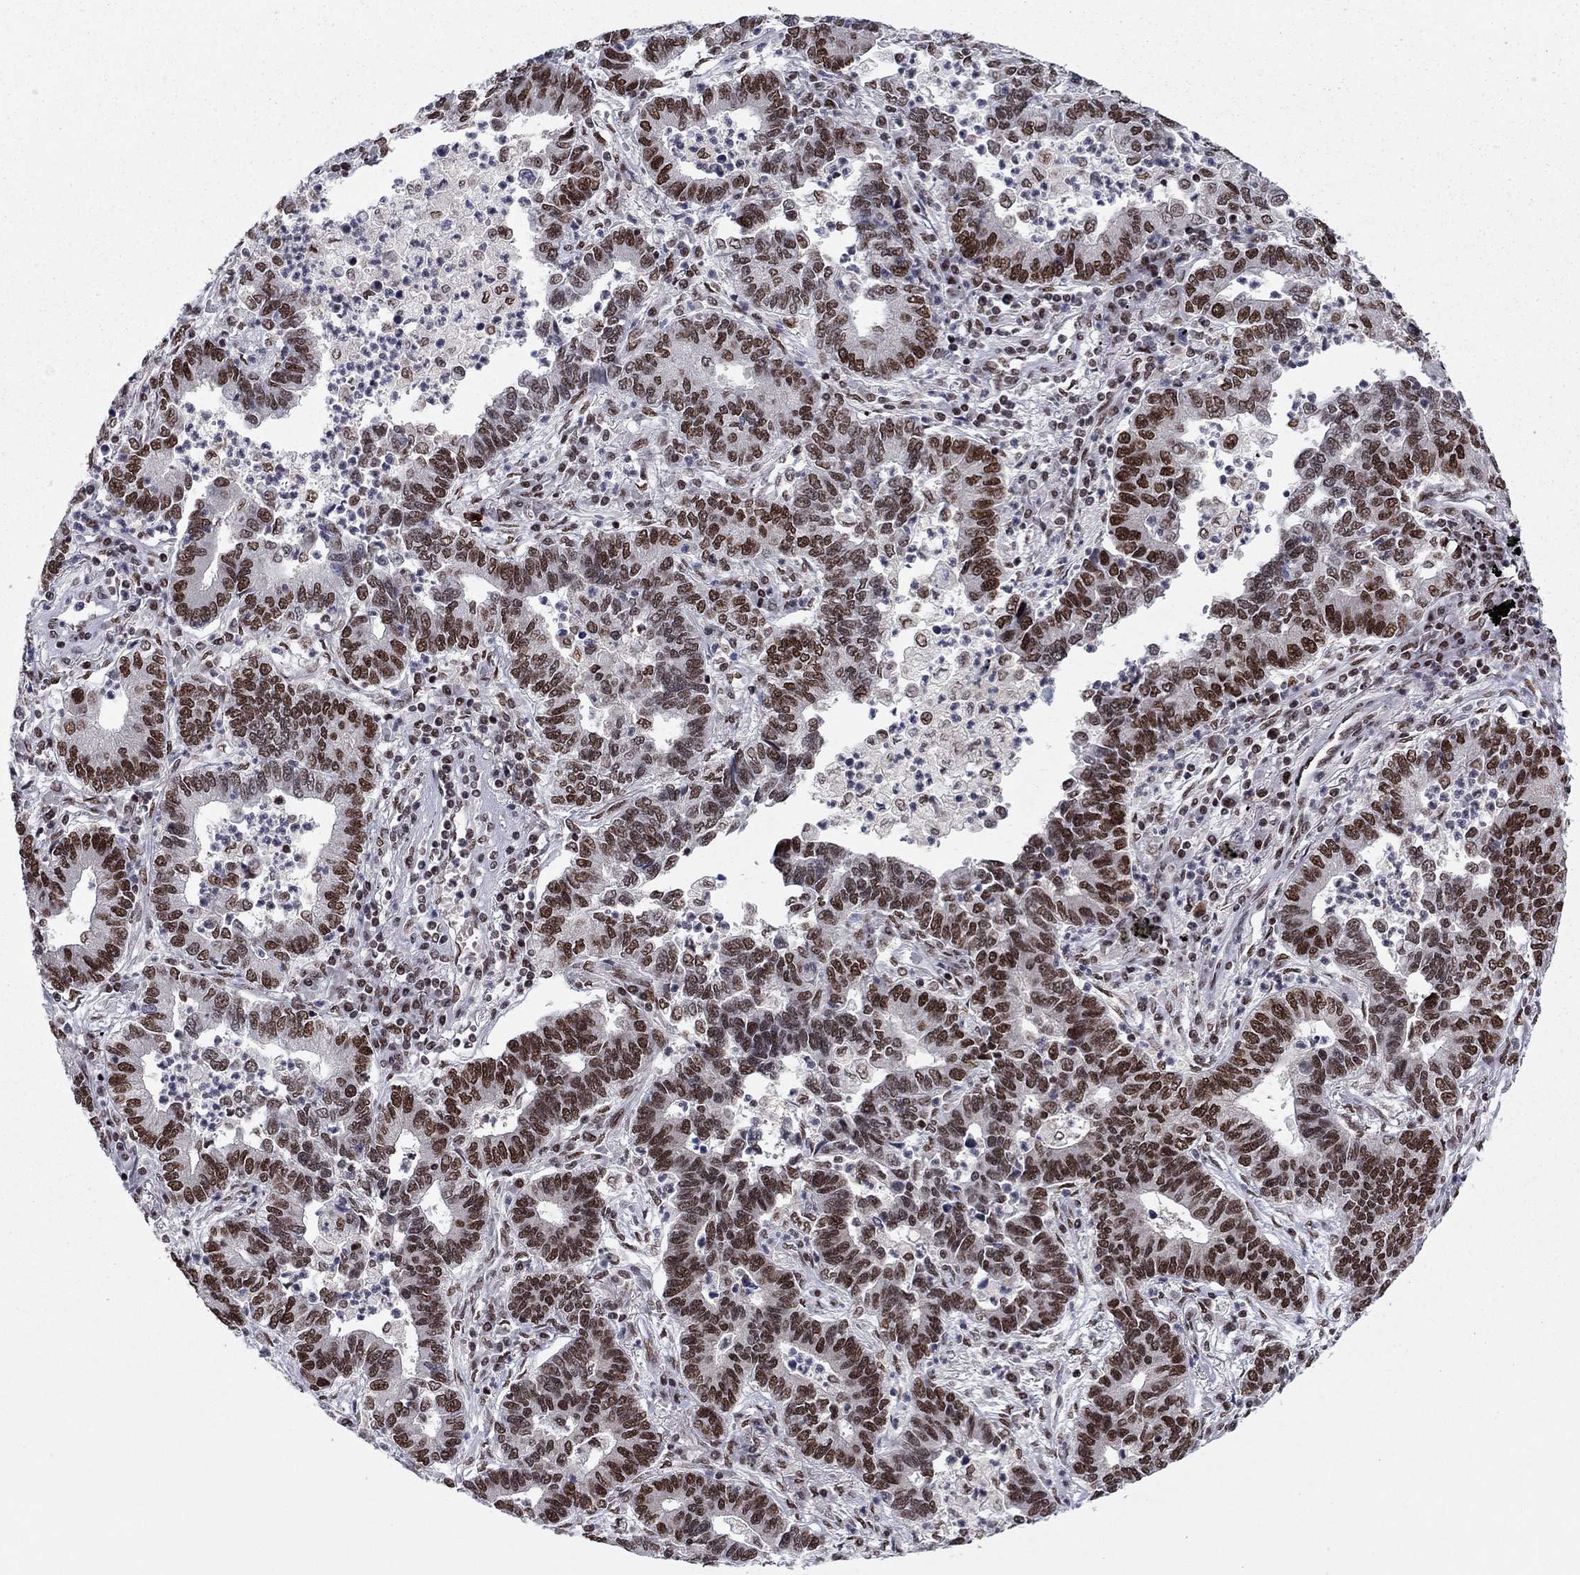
{"staining": {"intensity": "strong", "quantity": "25%-75%", "location": "nuclear"}, "tissue": "lung cancer", "cell_type": "Tumor cells", "image_type": "cancer", "snomed": [{"axis": "morphology", "description": "Adenocarcinoma, NOS"}, {"axis": "topography", "description": "Lung"}], "caption": "Tumor cells demonstrate high levels of strong nuclear staining in approximately 25%-75% of cells in lung cancer (adenocarcinoma).", "gene": "USP54", "patient": {"sex": "female", "age": 57}}